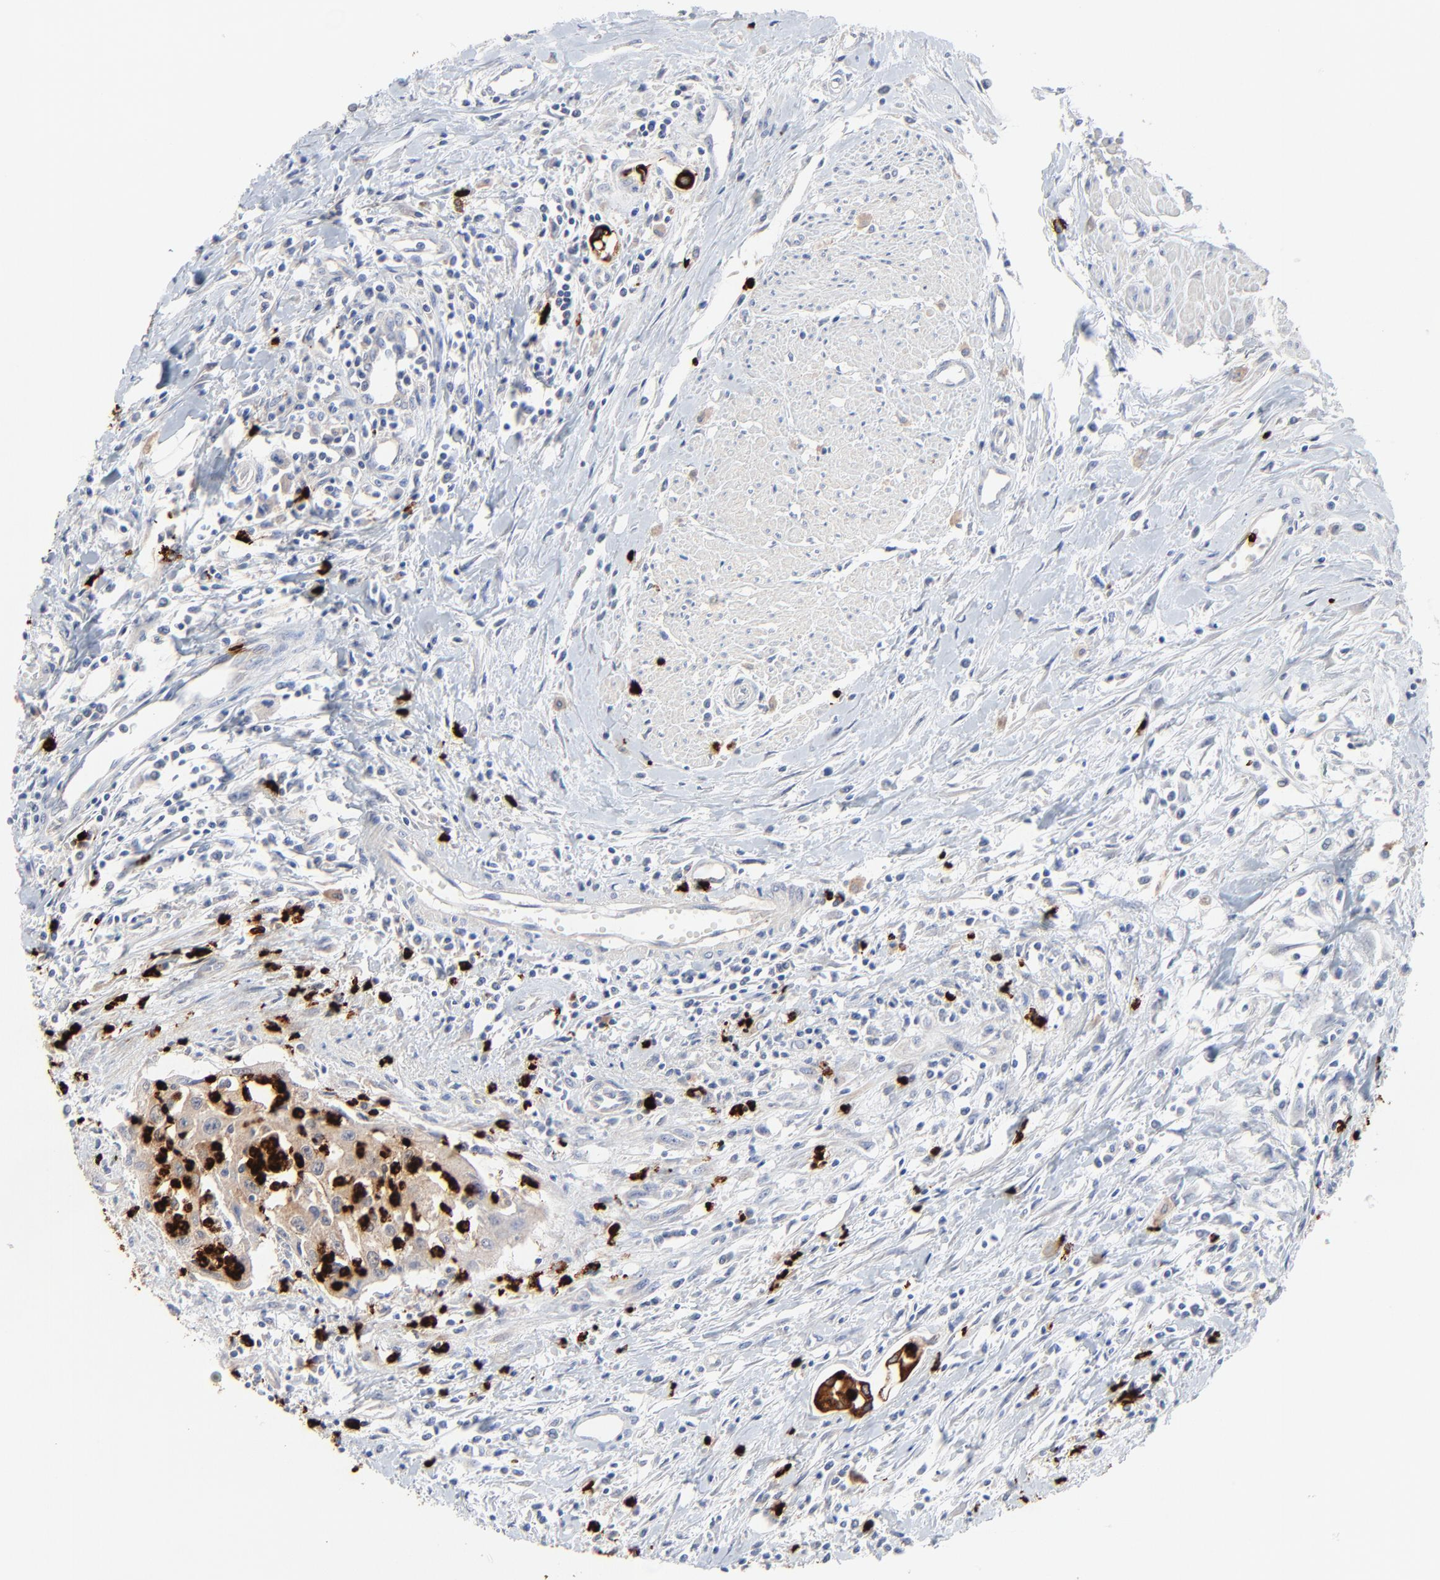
{"staining": {"intensity": "moderate", "quantity": "<25%", "location": "cytoplasmic/membranous"}, "tissue": "urothelial cancer", "cell_type": "Tumor cells", "image_type": "cancer", "snomed": [{"axis": "morphology", "description": "Urothelial carcinoma, High grade"}, {"axis": "topography", "description": "Urinary bladder"}], "caption": "Immunohistochemistry (IHC) micrograph of human urothelial cancer stained for a protein (brown), which demonstrates low levels of moderate cytoplasmic/membranous staining in about <25% of tumor cells.", "gene": "LCN2", "patient": {"sex": "male", "age": 66}}